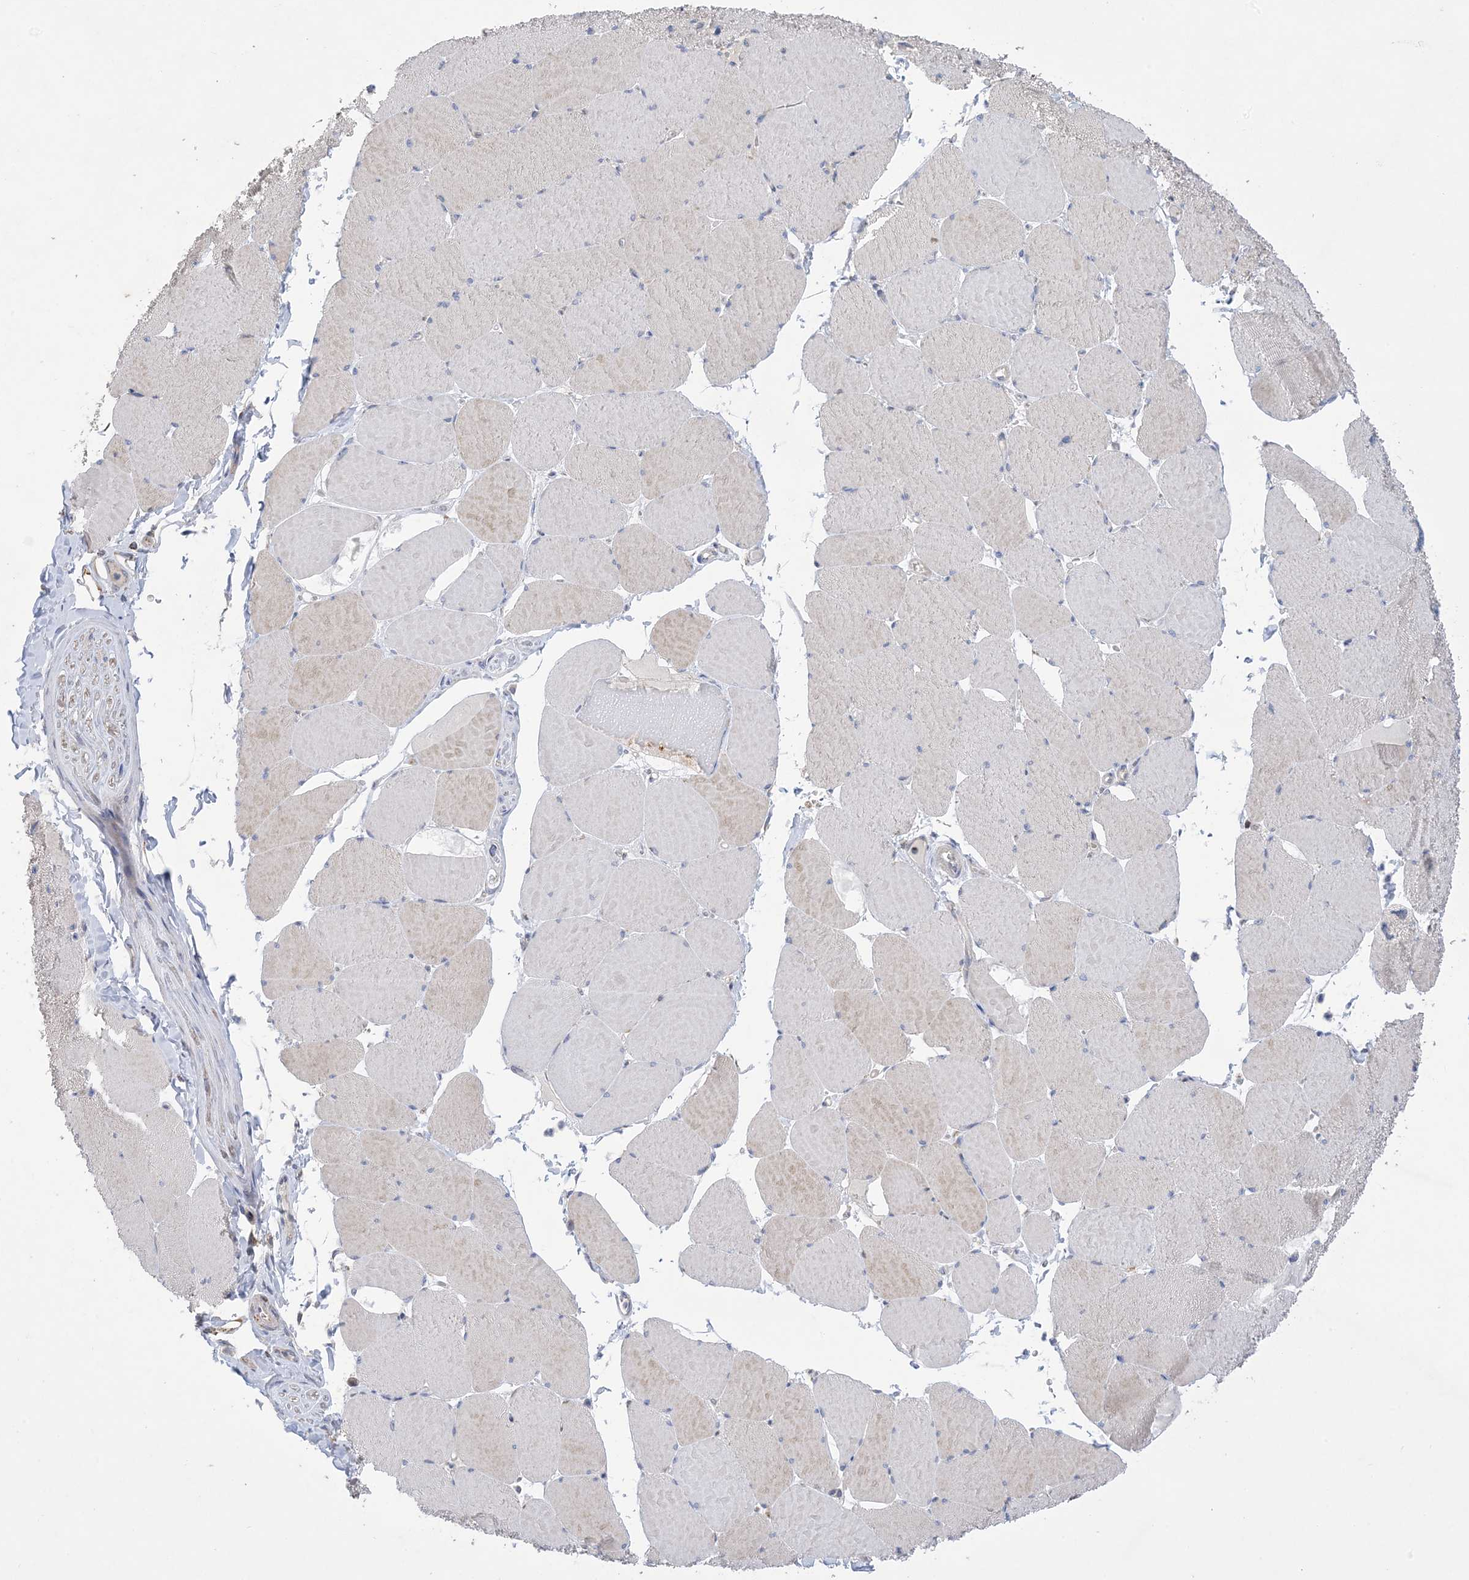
{"staining": {"intensity": "weak", "quantity": "<25%", "location": "cytoplasmic/membranous"}, "tissue": "skeletal muscle", "cell_type": "Myocytes", "image_type": "normal", "snomed": [{"axis": "morphology", "description": "Normal tissue, NOS"}, {"axis": "topography", "description": "Skeletal muscle"}, {"axis": "topography", "description": "Head-Neck"}], "caption": "IHC micrograph of normal skeletal muscle: human skeletal muscle stained with DAB (3,3'-diaminobenzidine) demonstrates no significant protein positivity in myocytes.", "gene": "CLEC16A", "patient": {"sex": "male", "age": 66}}